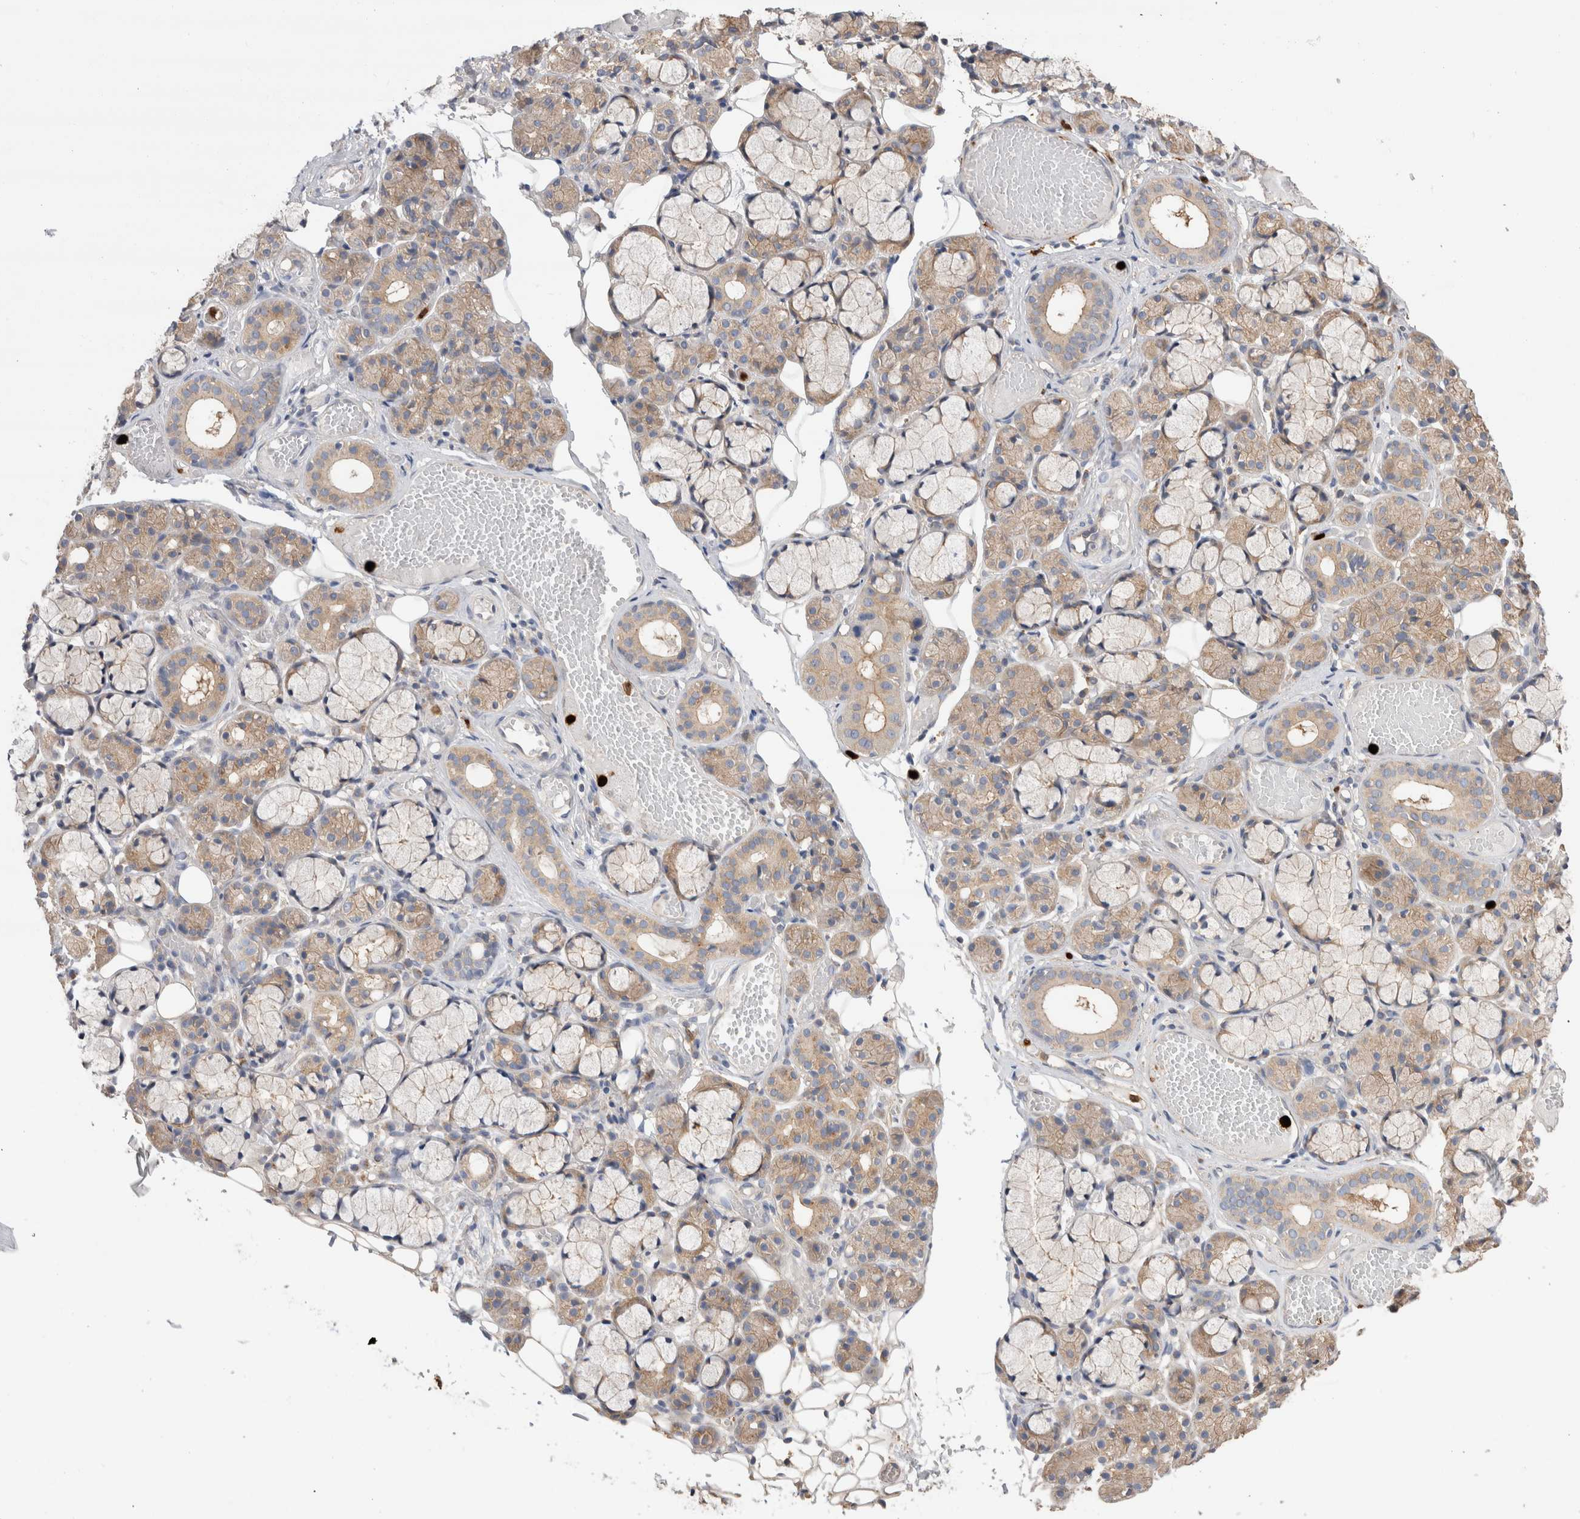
{"staining": {"intensity": "weak", "quantity": "25%-75%", "location": "cytoplasmic/membranous"}, "tissue": "salivary gland", "cell_type": "Glandular cells", "image_type": "normal", "snomed": [{"axis": "morphology", "description": "Normal tissue, NOS"}, {"axis": "topography", "description": "Salivary gland"}], "caption": "DAB (3,3'-diaminobenzidine) immunohistochemical staining of unremarkable human salivary gland reveals weak cytoplasmic/membranous protein staining in approximately 25%-75% of glandular cells. The protein of interest is shown in brown color, while the nuclei are stained blue.", "gene": "NXT2", "patient": {"sex": "male", "age": 63}}